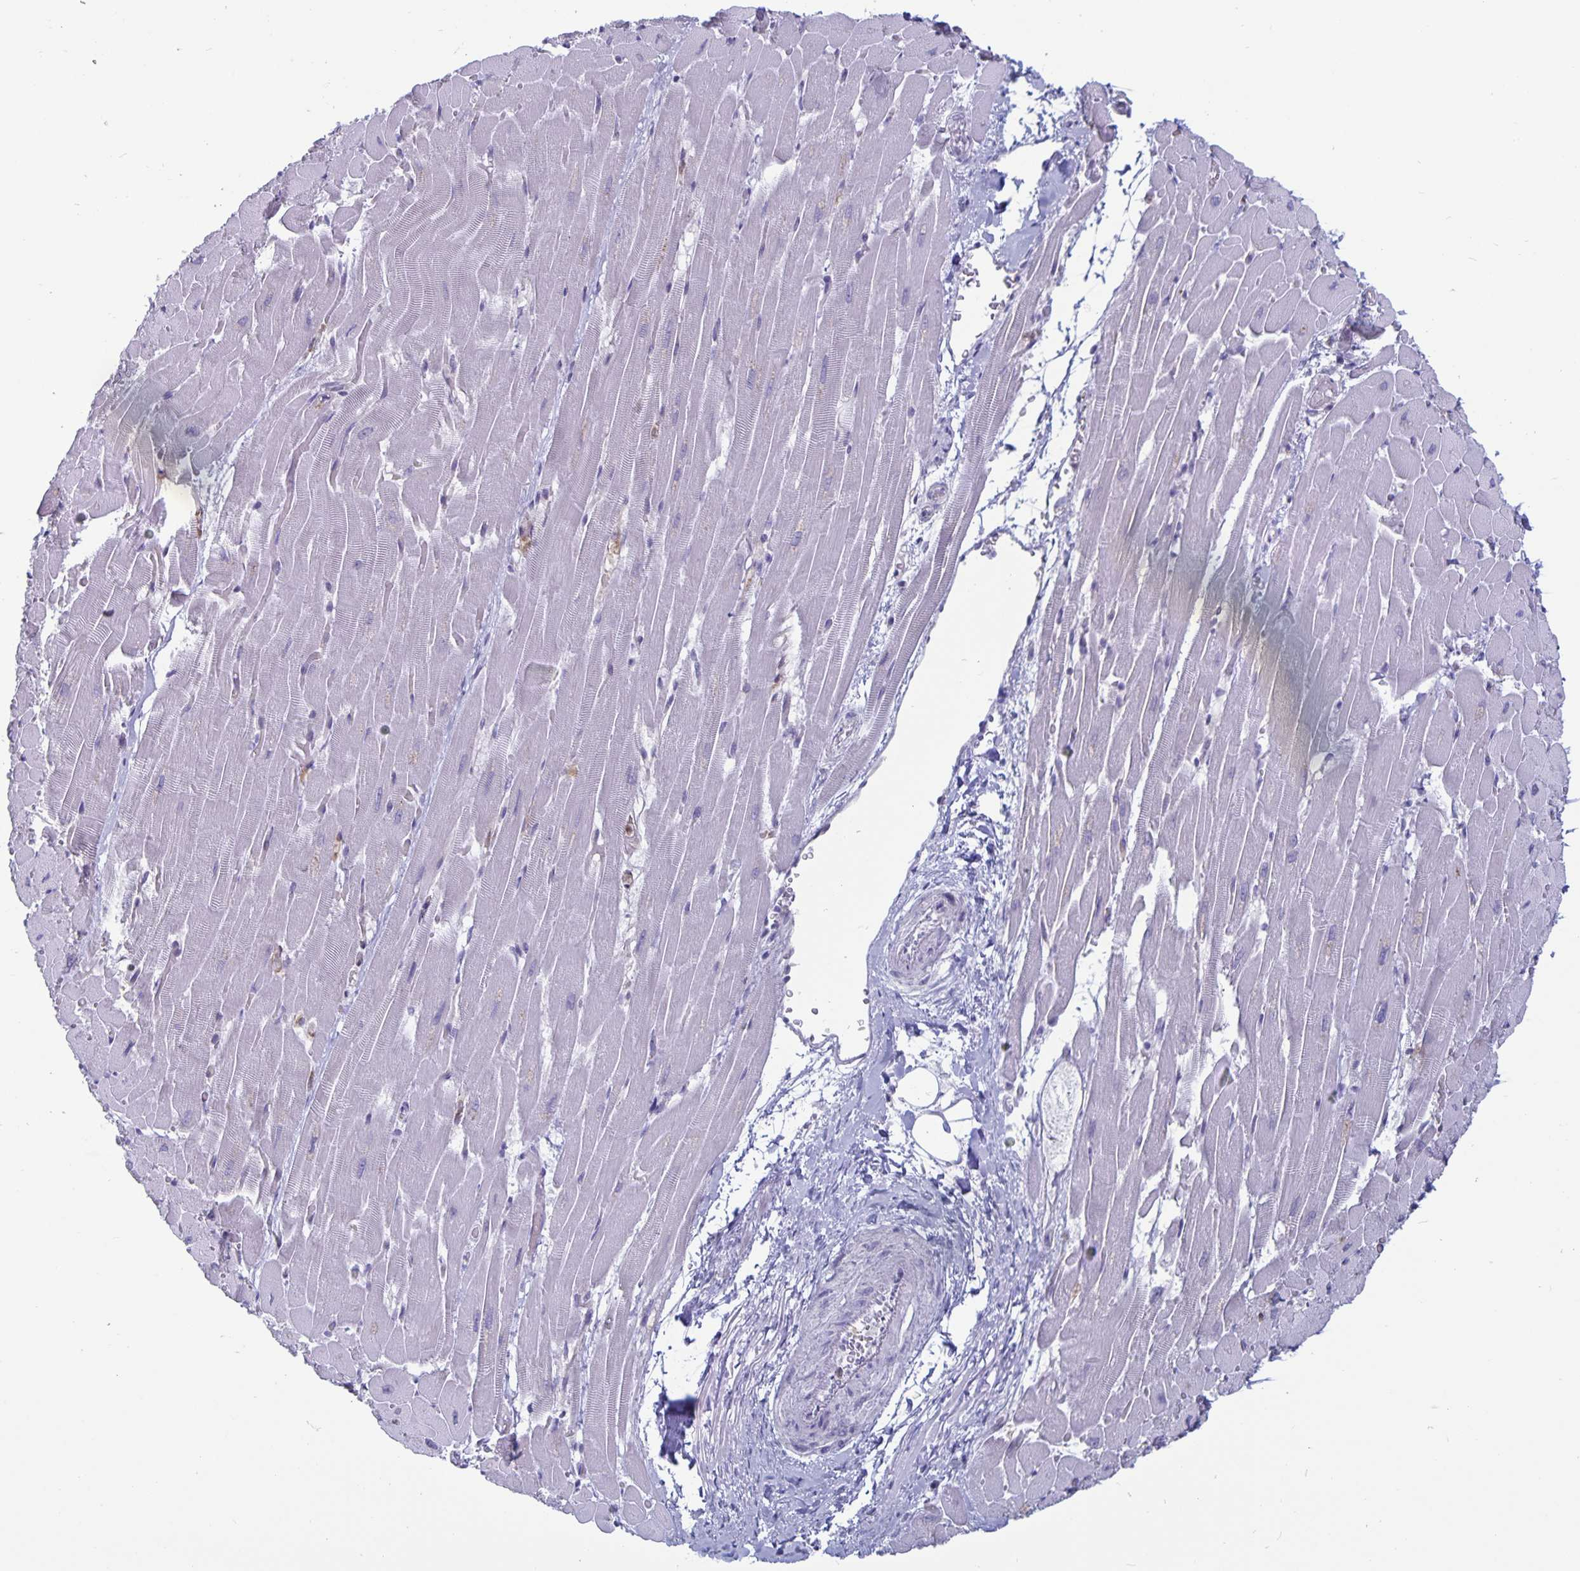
{"staining": {"intensity": "negative", "quantity": "none", "location": "none"}, "tissue": "heart muscle", "cell_type": "Cardiomyocytes", "image_type": "normal", "snomed": [{"axis": "morphology", "description": "Normal tissue, NOS"}, {"axis": "topography", "description": "Heart"}], "caption": "High magnification brightfield microscopy of normal heart muscle stained with DAB (brown) and counterstained with hematoxylin (blue): cardiomyocytes show no significant staining. (DAB (3,3'-diaminobenzidine) immunohistochemistry, high magnification).", "gene": "PLCB3", "patient": {"sex": "male", "age": 37}}